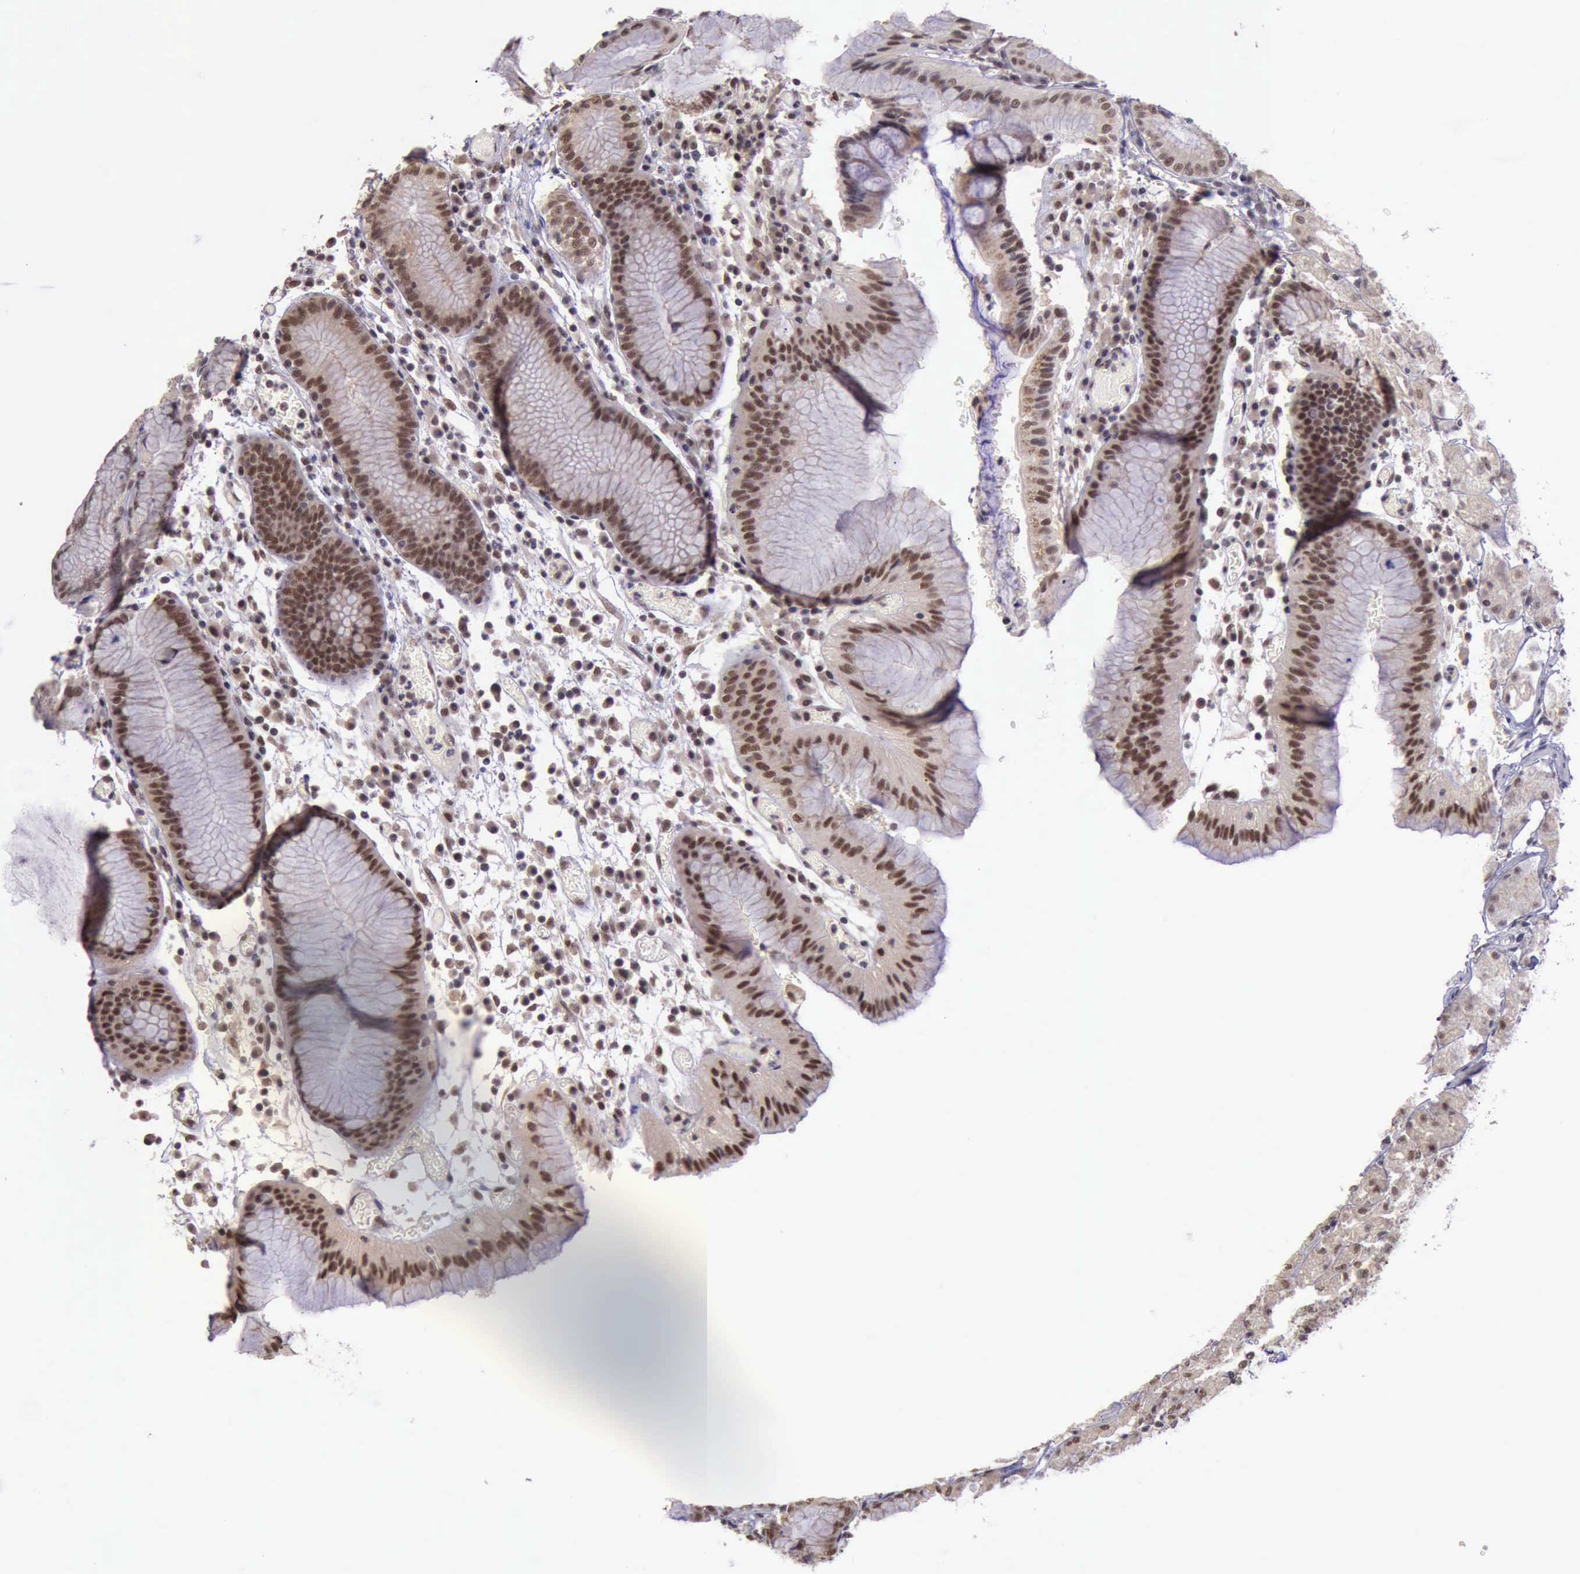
{"staining": {"intensity": "strong", "quantity": ">75%", "location": "nuclear"}, "tissue": "stomach", "cell_type": "Glandular cells", "image_type": "normal", "snomed": [{"axis": "morphology", "description": "Normal tissue, NOS"}, {"axis": "topography", "description": "Stomach, lower"}], "caption": "This is an image of immunohistochemistry staining of unremarkable stomach, which shows strong expression in the nuclear of glandular cells.", "gene": "PRPF39", "patient": {"sex": "female", "age": 73}}